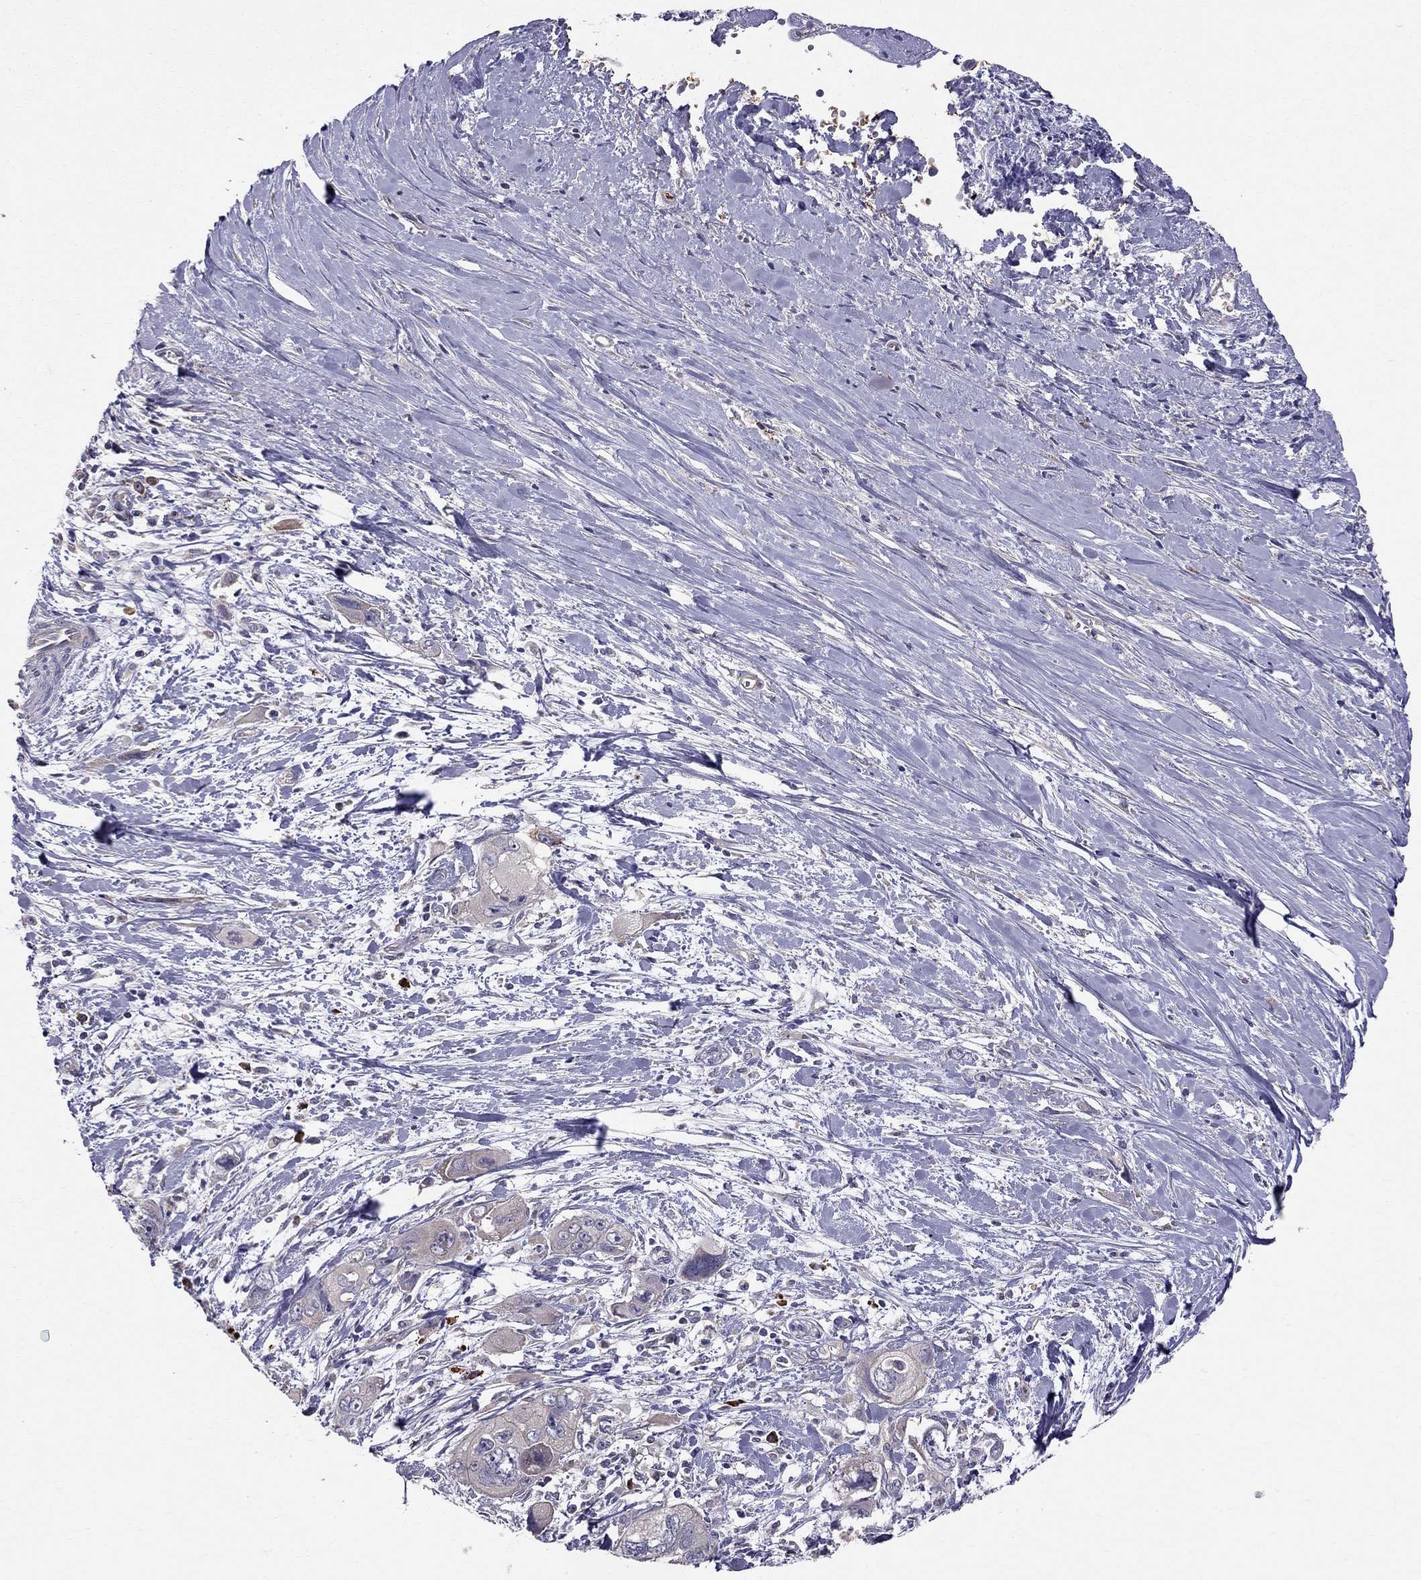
{"staining": {"intensity": "negative", "quantity": "none", "location": "none"}, "tissue": "pancreatic cancer", "cell_type": "Tumor cells", "image_type": "cancer", "snomed": [{"axis": "morphology", "description": "Adenocarcinoma, NOS"}, {"axis": "topography", "description": "Pancreas"}], "caption": "Photomicrograph shows no significant protein positivity in tumor cells of pancreatic cancer (adenocarcinoma).", "gene": "PIK3CG", "patient": {"sex": "male", "age": 47}}